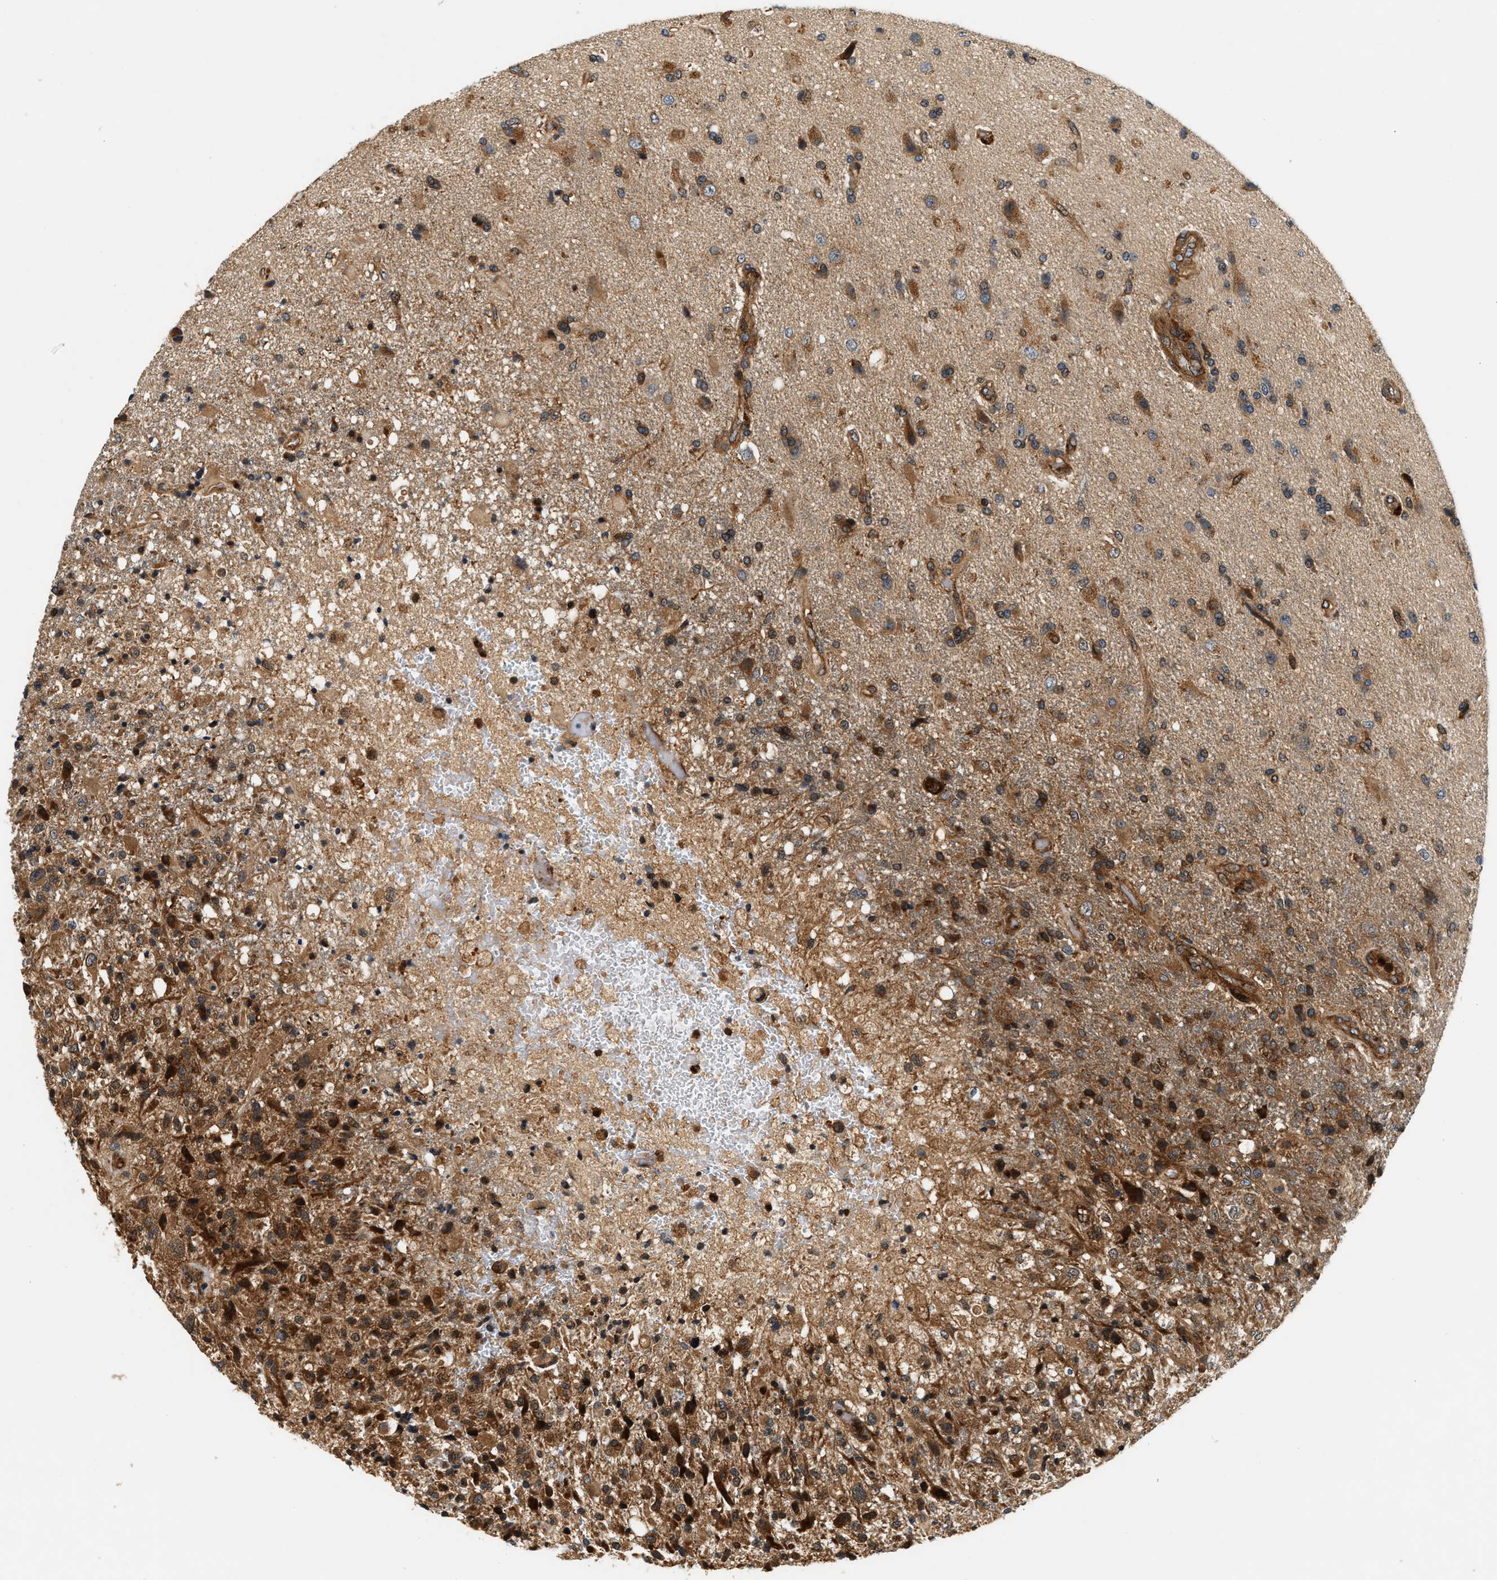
{"staining": {"intensity": "moderate", "quantity": ">75%", "location": "cytoplasmic/membranous"}, "tissue": "glioma", "cell_type": "Tumor cells", "image_type": "cancer", "snomed": [{"axis": "morphology", "description": "Glioma, malignant, High grade"}, {"axis": "topography", "description": "Brain"}], "caption": "A medium amount of moderate cytoplasmic/membranous staining is appreciated in approximately >75% of tumor cells in malignant glioma (high-grade) tissue.", "gene": "SAMD9", "patient": {"sex": "male", "age": 72}}